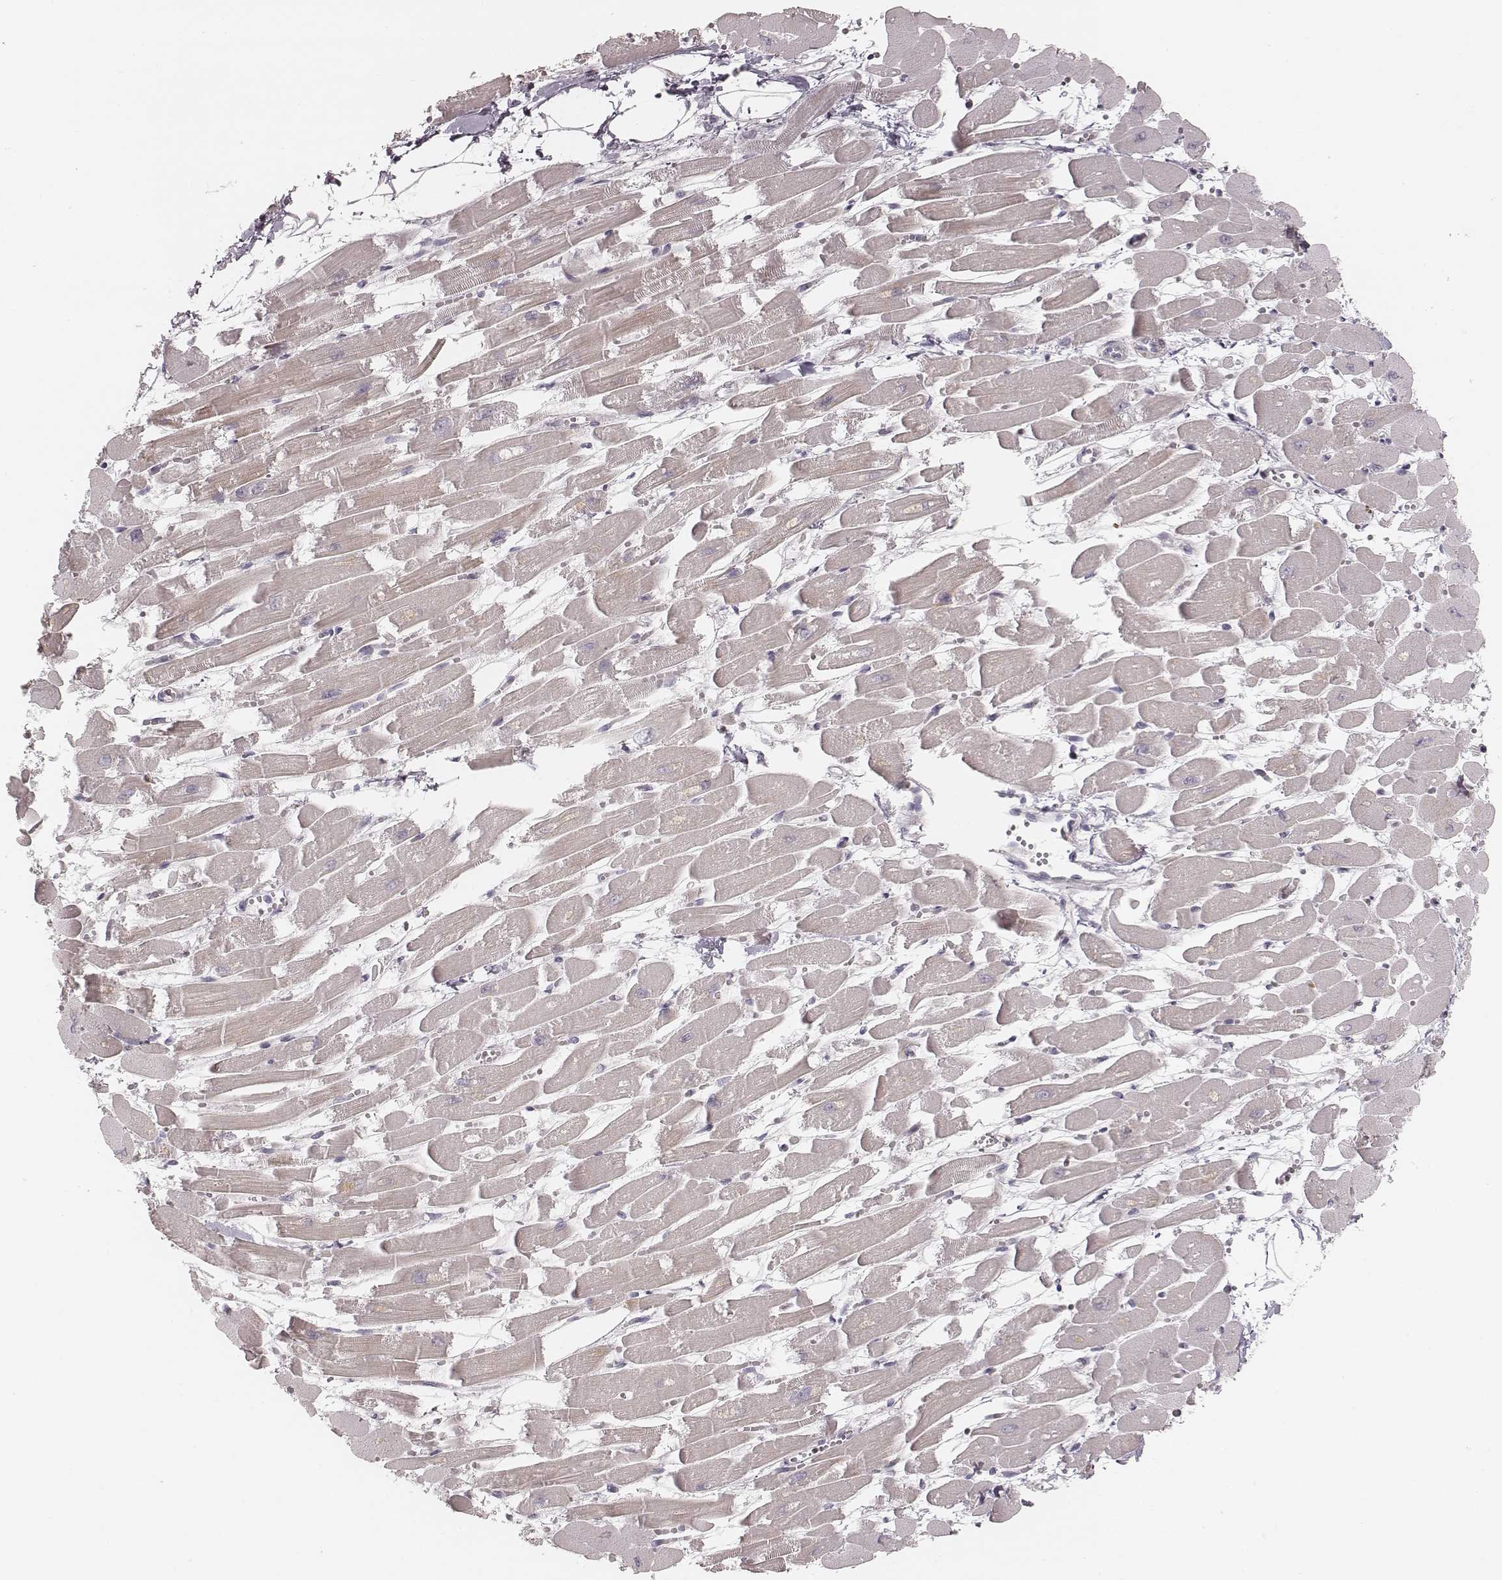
{"staining": {"intensity": "negative", "quantity": "none", "location": "none"}, "tissue": "heart muscle", "cell_type": "Cardiomyocytes", "image_type": "normal", "snomed": [{"axis": "morphology", "description": "Normal tissue, NOS"}, {"axis": "topography", "description": "Heart"}], "caption": "IHC of benign heart muscle demonstrates no expression in cardiomyocytes. Brightfield microscopy of immunohistochemistry stained with DAB (brown) and hematoxylin (blue), captured at high magnification.", "gene": "SPATA24", "patient": {"sex": "female", "age": 52}}